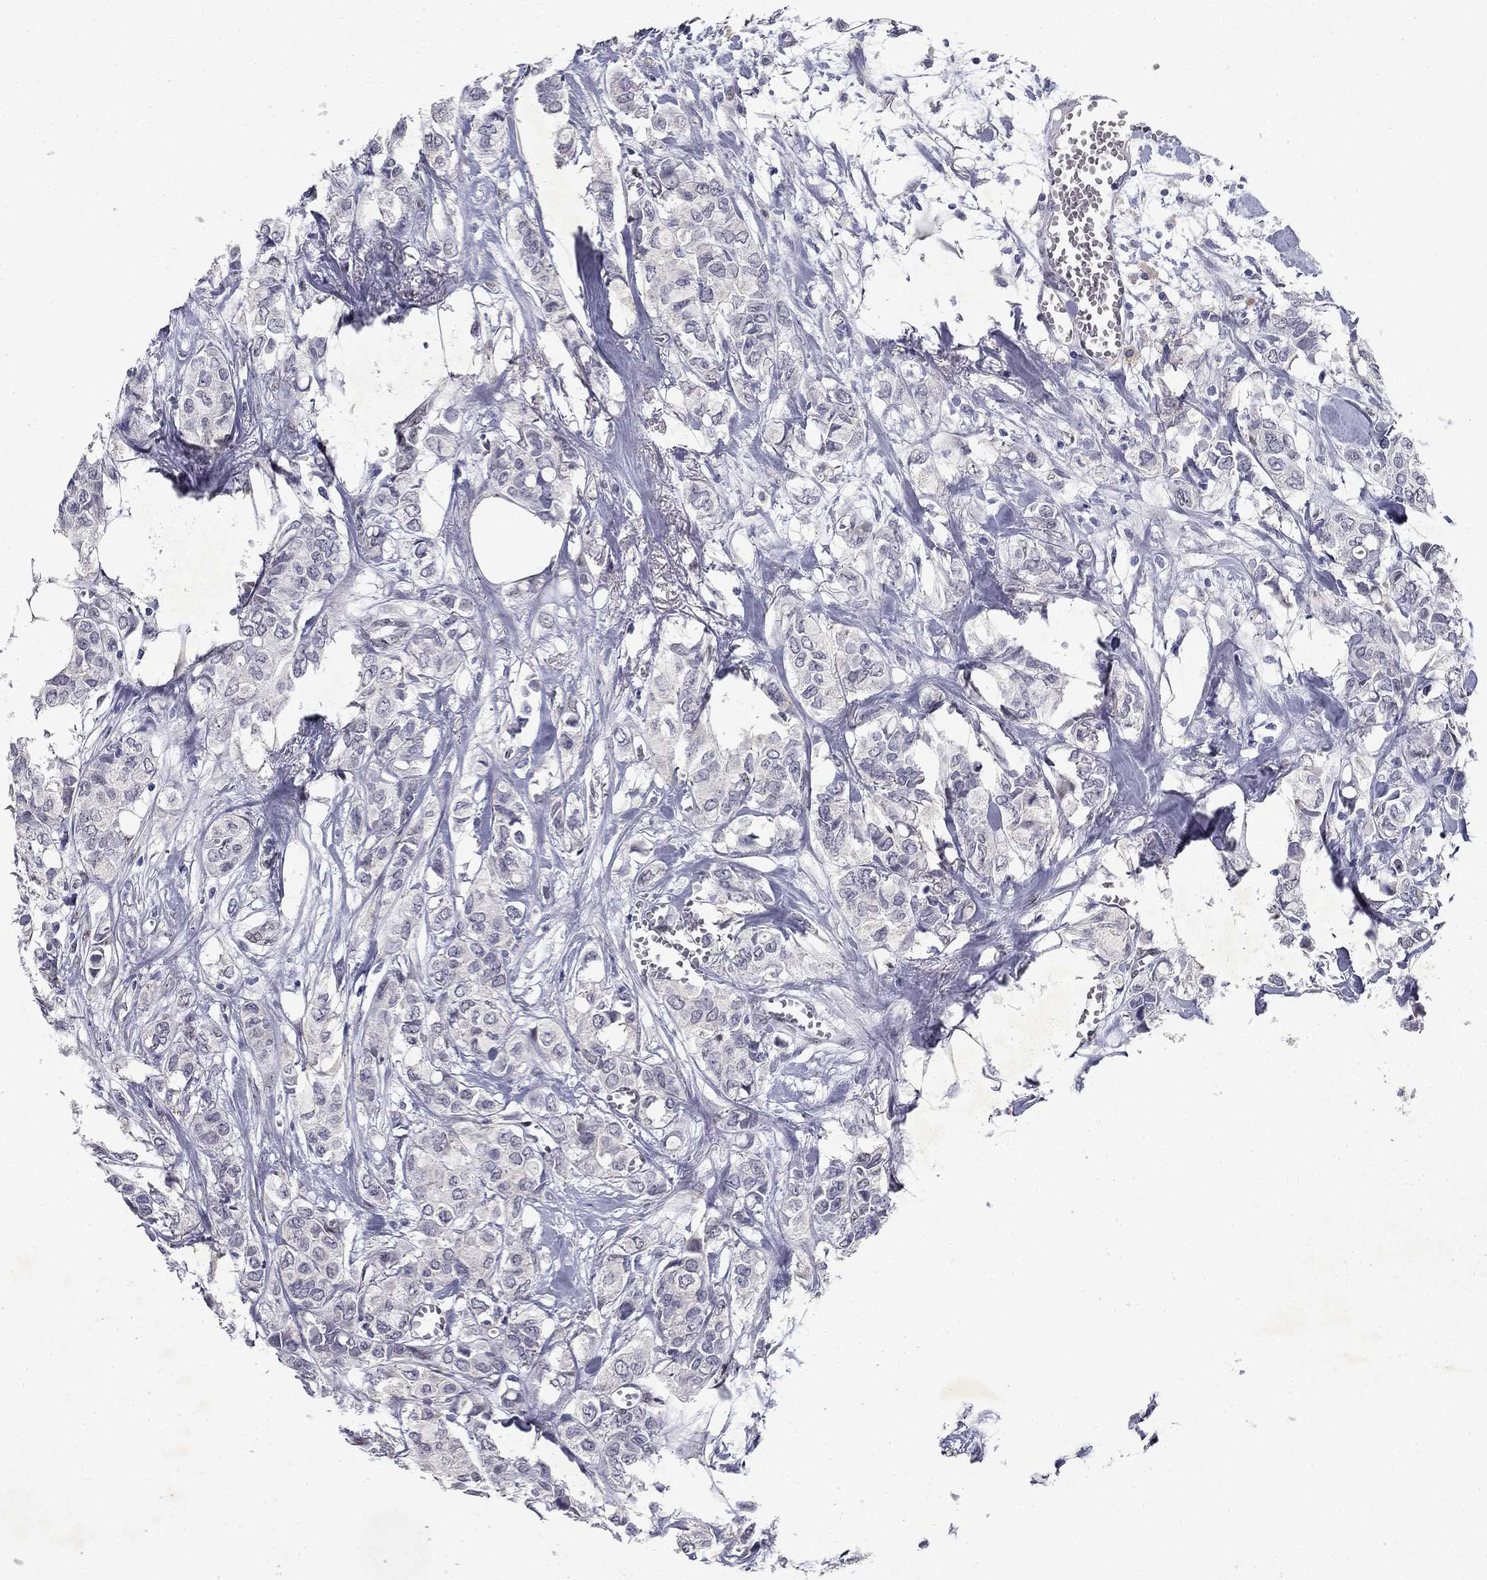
{"staining": {"intensity": "negative", "quantity": "none", "location": "none"}, "tissue": "breast cancer", "cell_type": "Tumor cells", "image_type": "cancer", "snomed": [{"axis": "morphology", "description": "Duct carcinoma"}, {"axis": "topography", "description": "Breast"}], "caption": "Tumor cells are negative for brown protein staining in breast cancer (intraductal carcinoma).", "gene": "RBFOX1", "patient": {"sex": "female", "age": 85}}